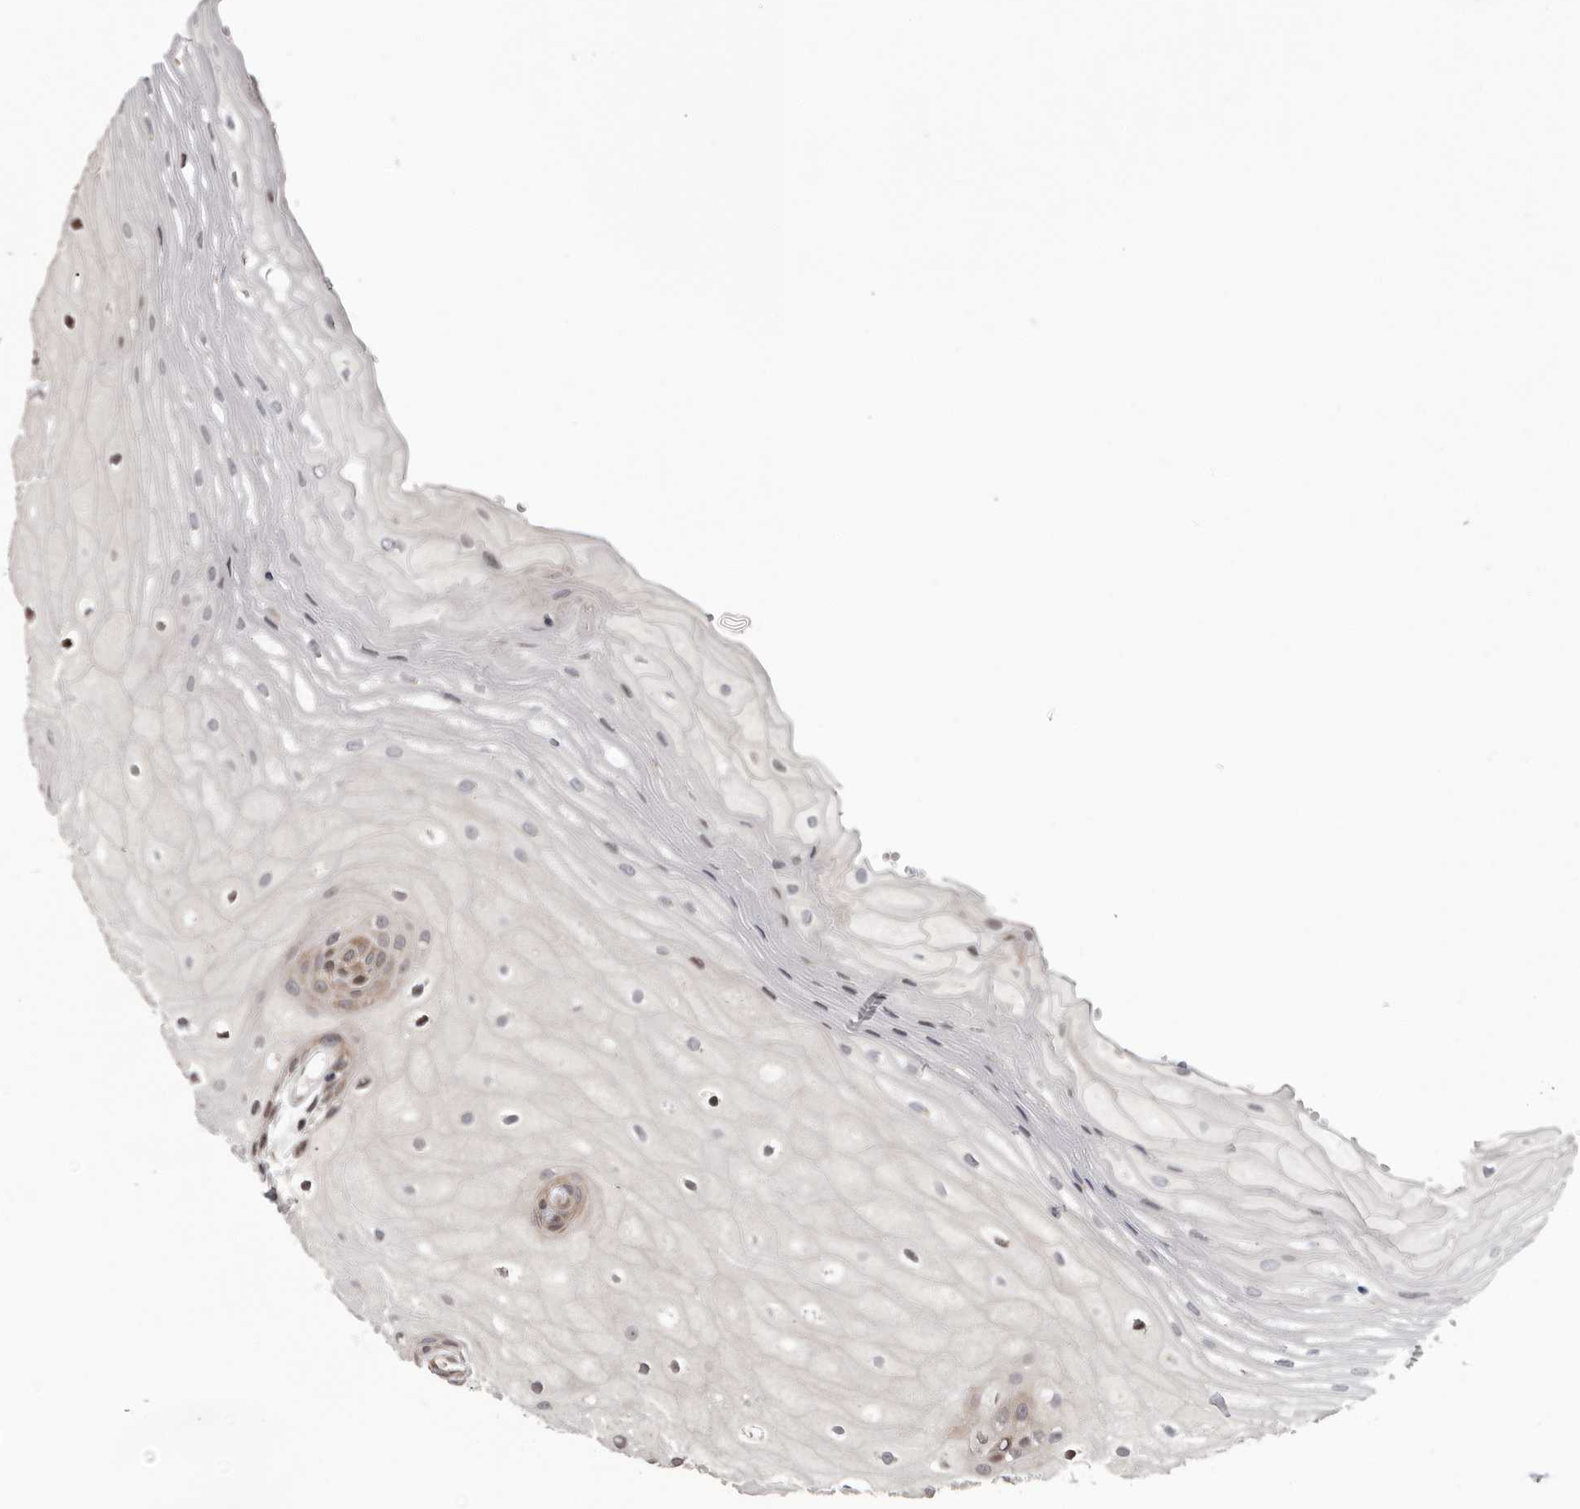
{"staining": {"intensity": "weak", "quantity": "<25%", "location": "cytoplasmic/membranous"}, "tissue": "oral mucosa", "cell_type": "Squamous epithelial cells", "image_type": "normal", "snomed": [{"axis": "morphology", "description": "Normal tissue, NOS"}, {"axis": "topography", "description": "Oral tissue"}], "caption": "An IHC image of benign oral mucosa is shown. There is no staining in squamous epithelial cells of oral mucosa. The staining was performed using DAB to visualize the protein expression in brown, while the nuclei were stained in blue with hematoxylin (Magnification: 20x).", "gene": "RALGPS2", "patient": {"sex": "male", "age": 52}}